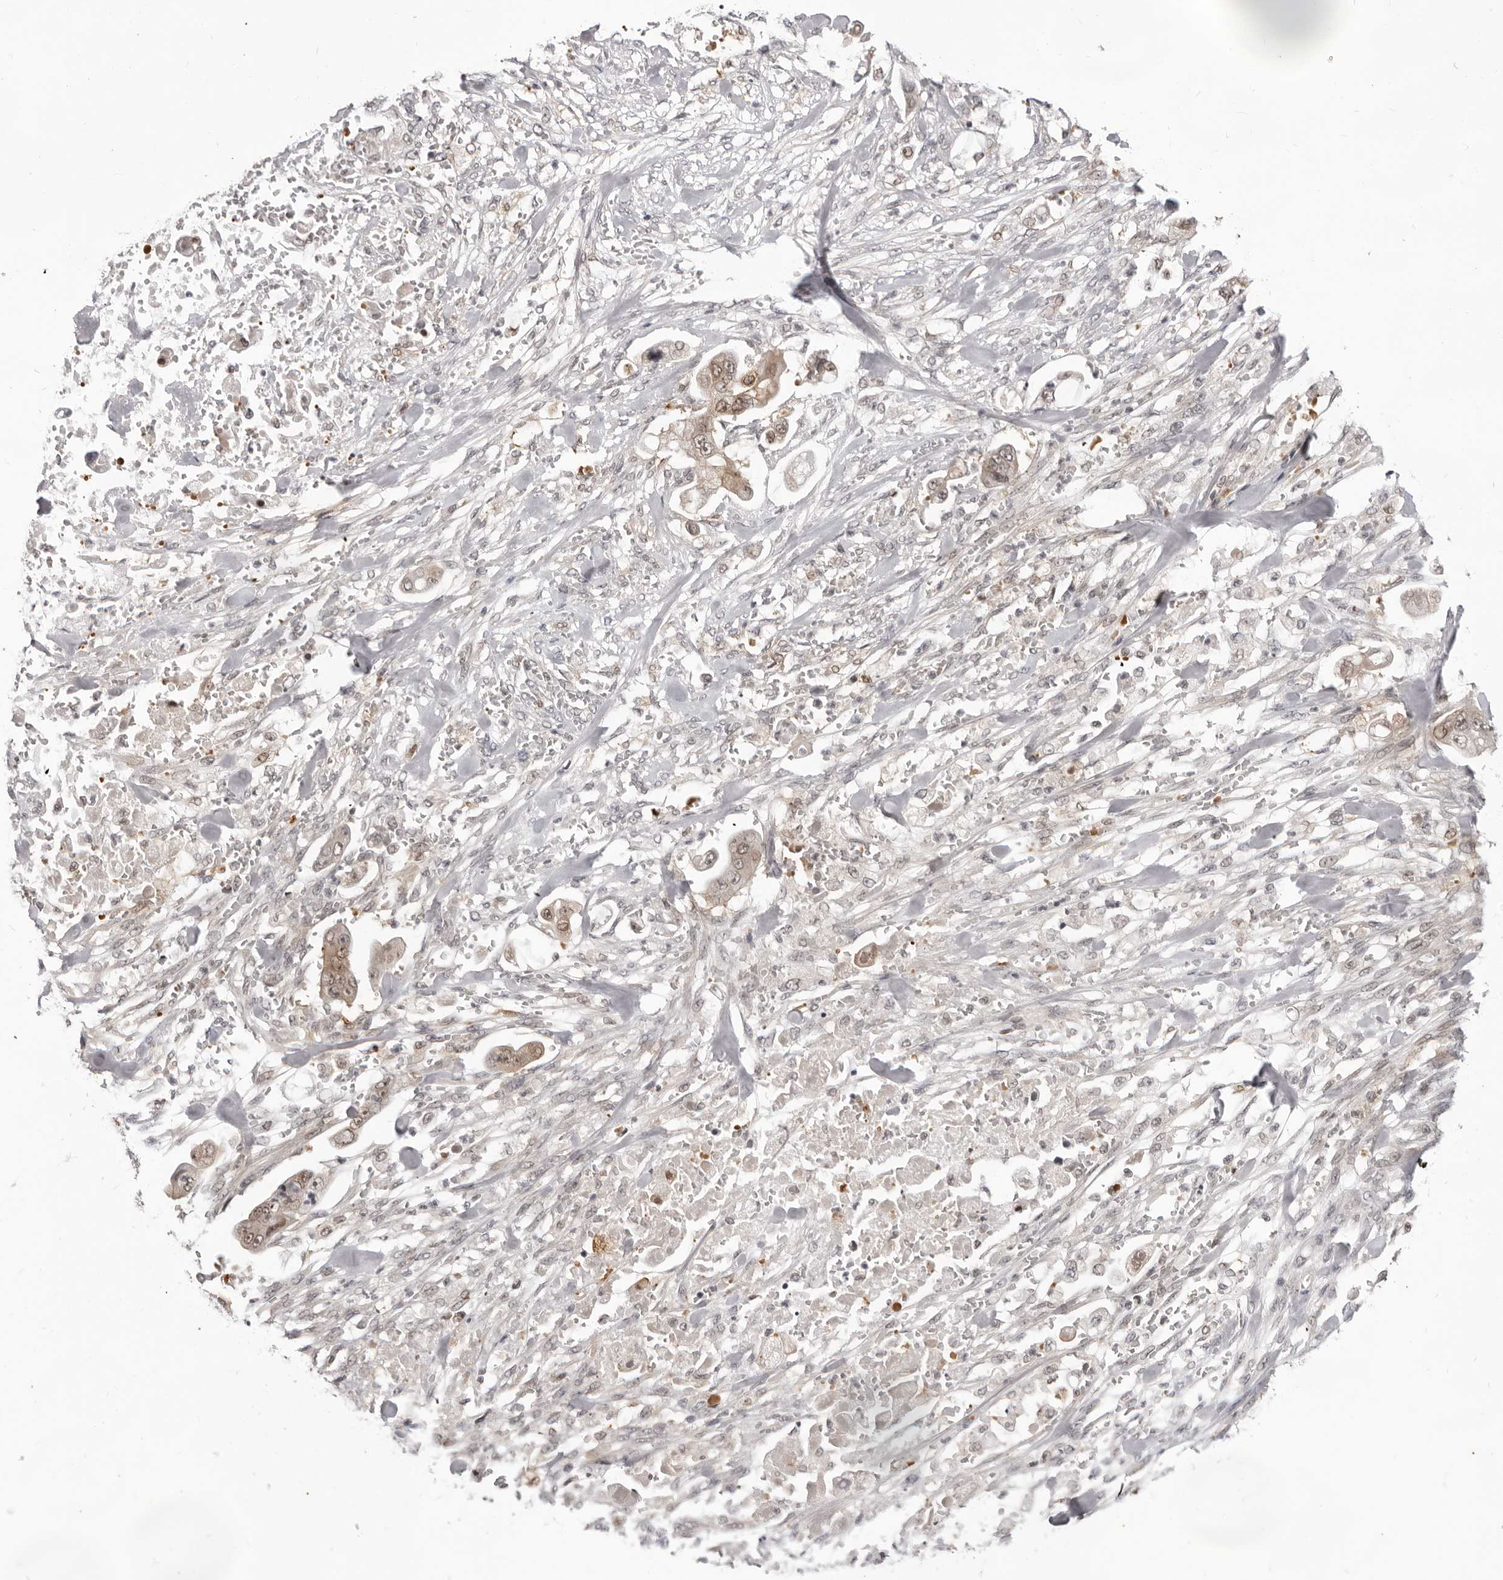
{"staining": {"intensity": "moderate", "quantity": "25%-75%", "location": "nuclear"}, "tissue": "stomach cancer", "cell_type": "Tumor cells", "image_type": "cancer", "snomed": [{"axis": "morphology", "description": "Adenocarcinoma, NOS"}, {"axis": "topography", "description": "Stomach"}], "caption": "Immunohistochemistry (IHC) of human adenocarcinoma (stomach) exhibits medium levels of moderate nuclear expression in approximately 25%-75% of tumor cells.", "gene": "SRGAP2", "patient": {"sex": "male", "age": 62}}